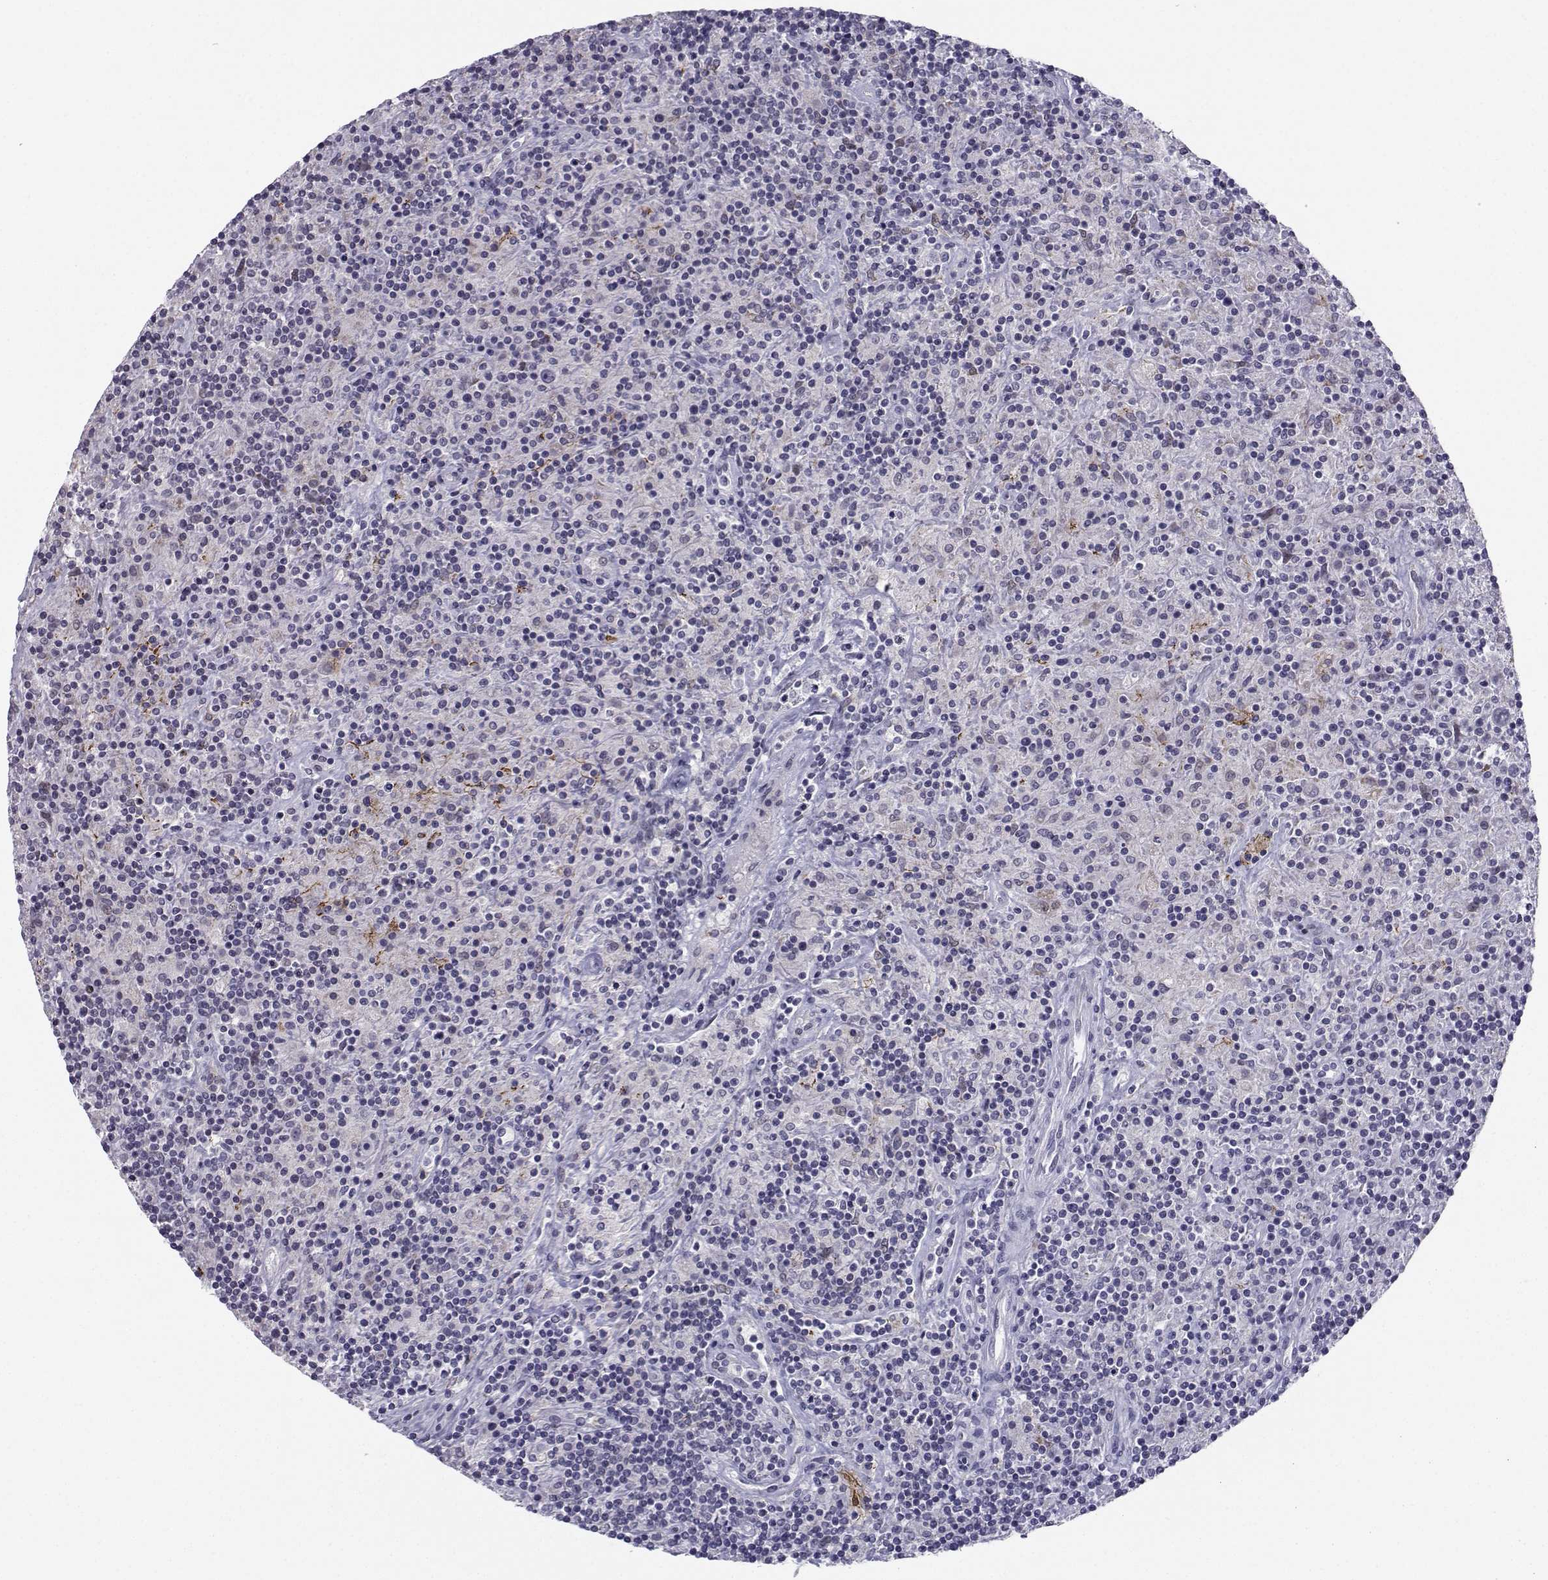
{"staining": {"intensity": "negative", "quantity": "none", "location": "none"}, "tissue": "lymphoma", "cell_type": "Tumor cells", "image_type": "cancer", "snomed": [{"axis": "morphology", "description": "Hodgkin's disease, NOS"}, {"axis": "topography", "description": "Lymph node"}], "caption": "The IHC histopathology image has no significant expression in tumor cells of Hodgkin's disease tissue. Brightfield microscopy of IHC stained with DAB (brown) and hematoxylin (blue), captured at high magnification.", "gene": "LHX1", "patient": {"sex": "male", "age": 70}}